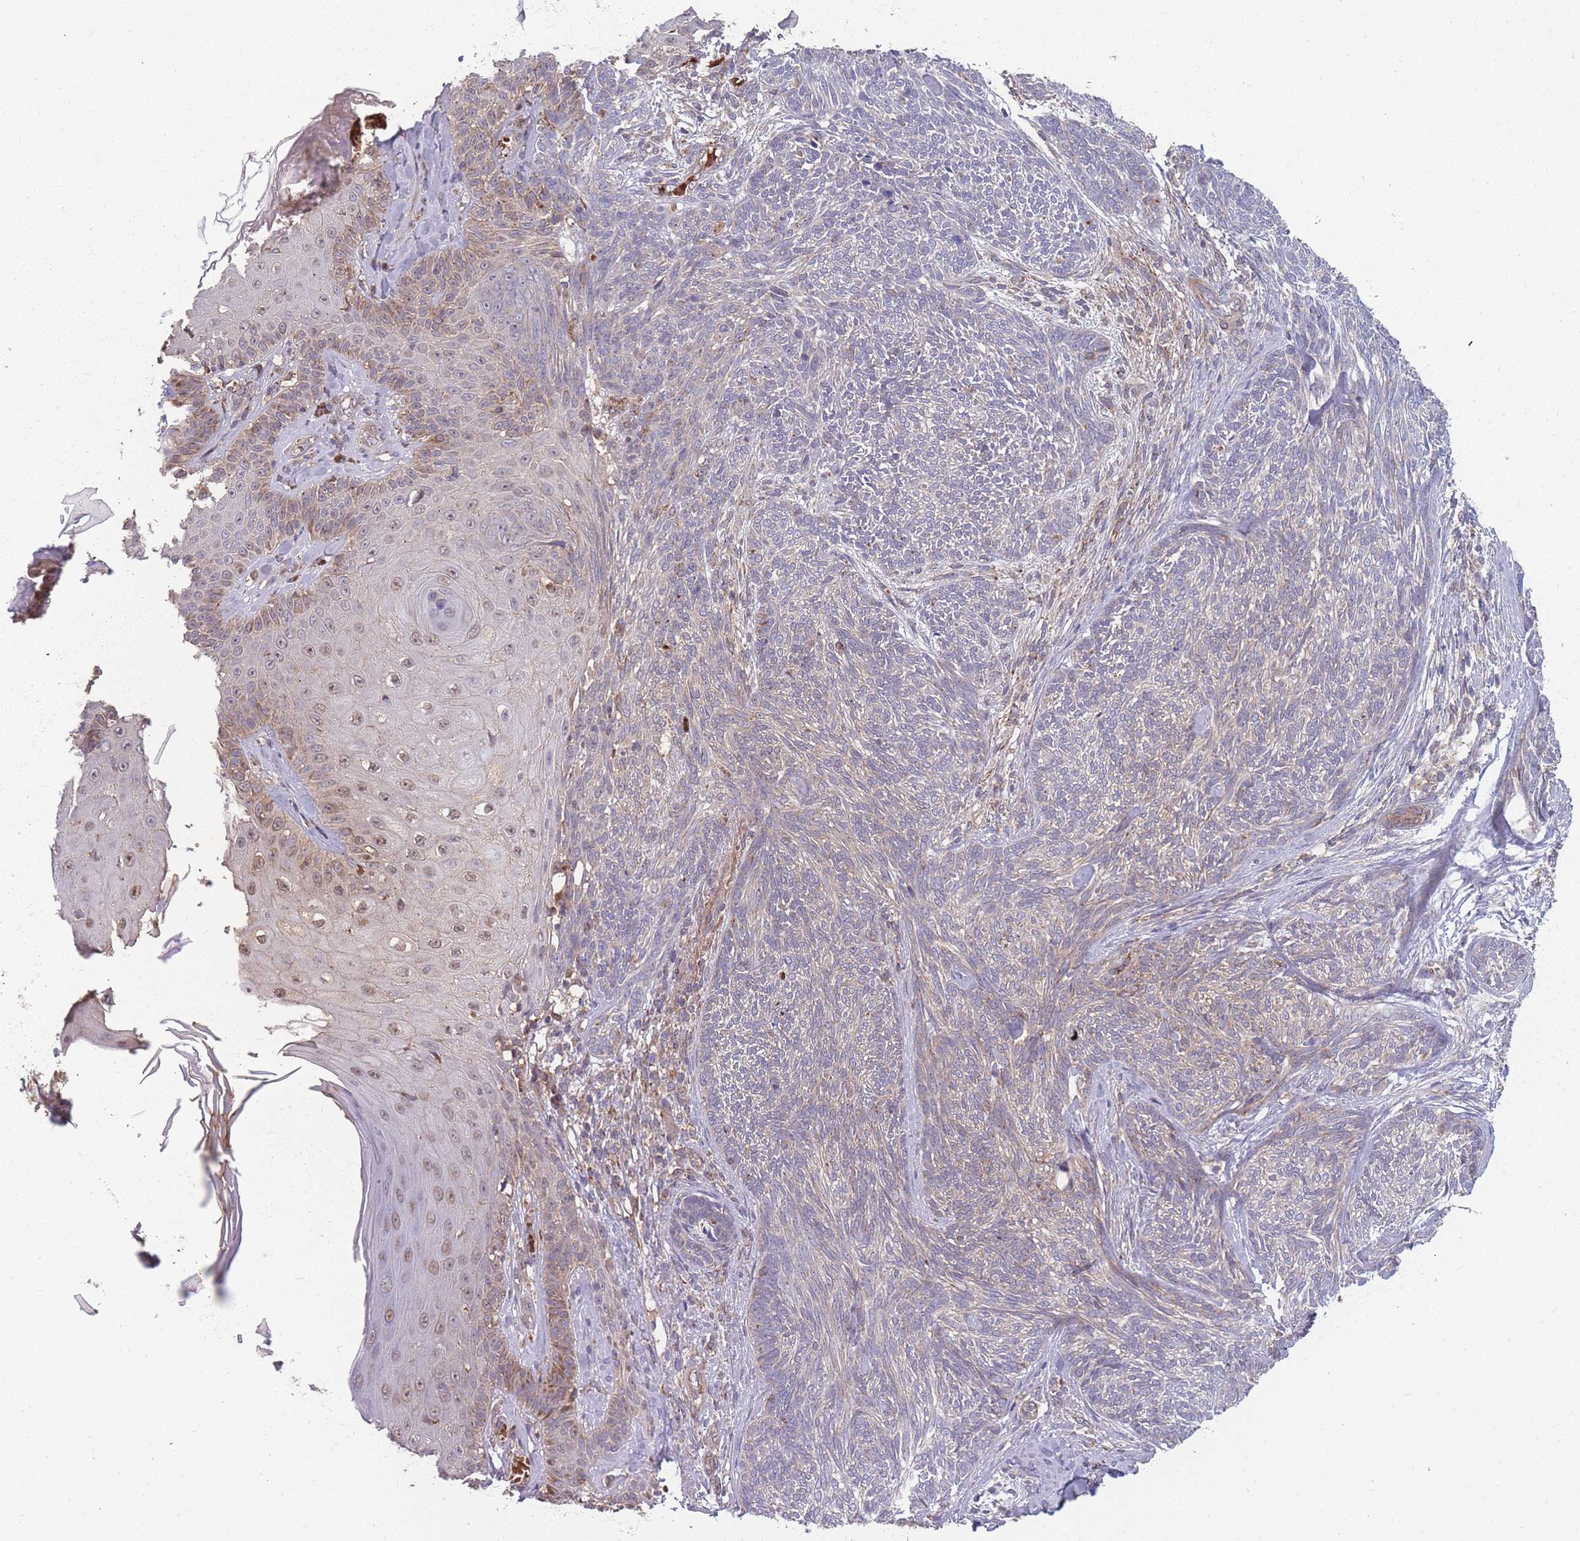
{"staining": {"intensity": "weak", "quantity": "<25%", "location": "cytoplasmic/membranous"}, "tissue": "skin cancer", "cell_type": "Tumor cells", "image_type": "cancer", "snomed": [{"axis": "morphology", "description": "Basal cell carcinoma"}, {"axis": "topography", "description": "Skin"}], "caption": "High magnification brightfield microscopy of skin basal cell carcinoma stained with DAB (3,3'-diaminobenzidine) (brown) and counterstained with hematoxylin (blue): tumor cells show no significant expression.", "gene": "SLC35B4", "patient": {"sex": "male", "age": 73}}